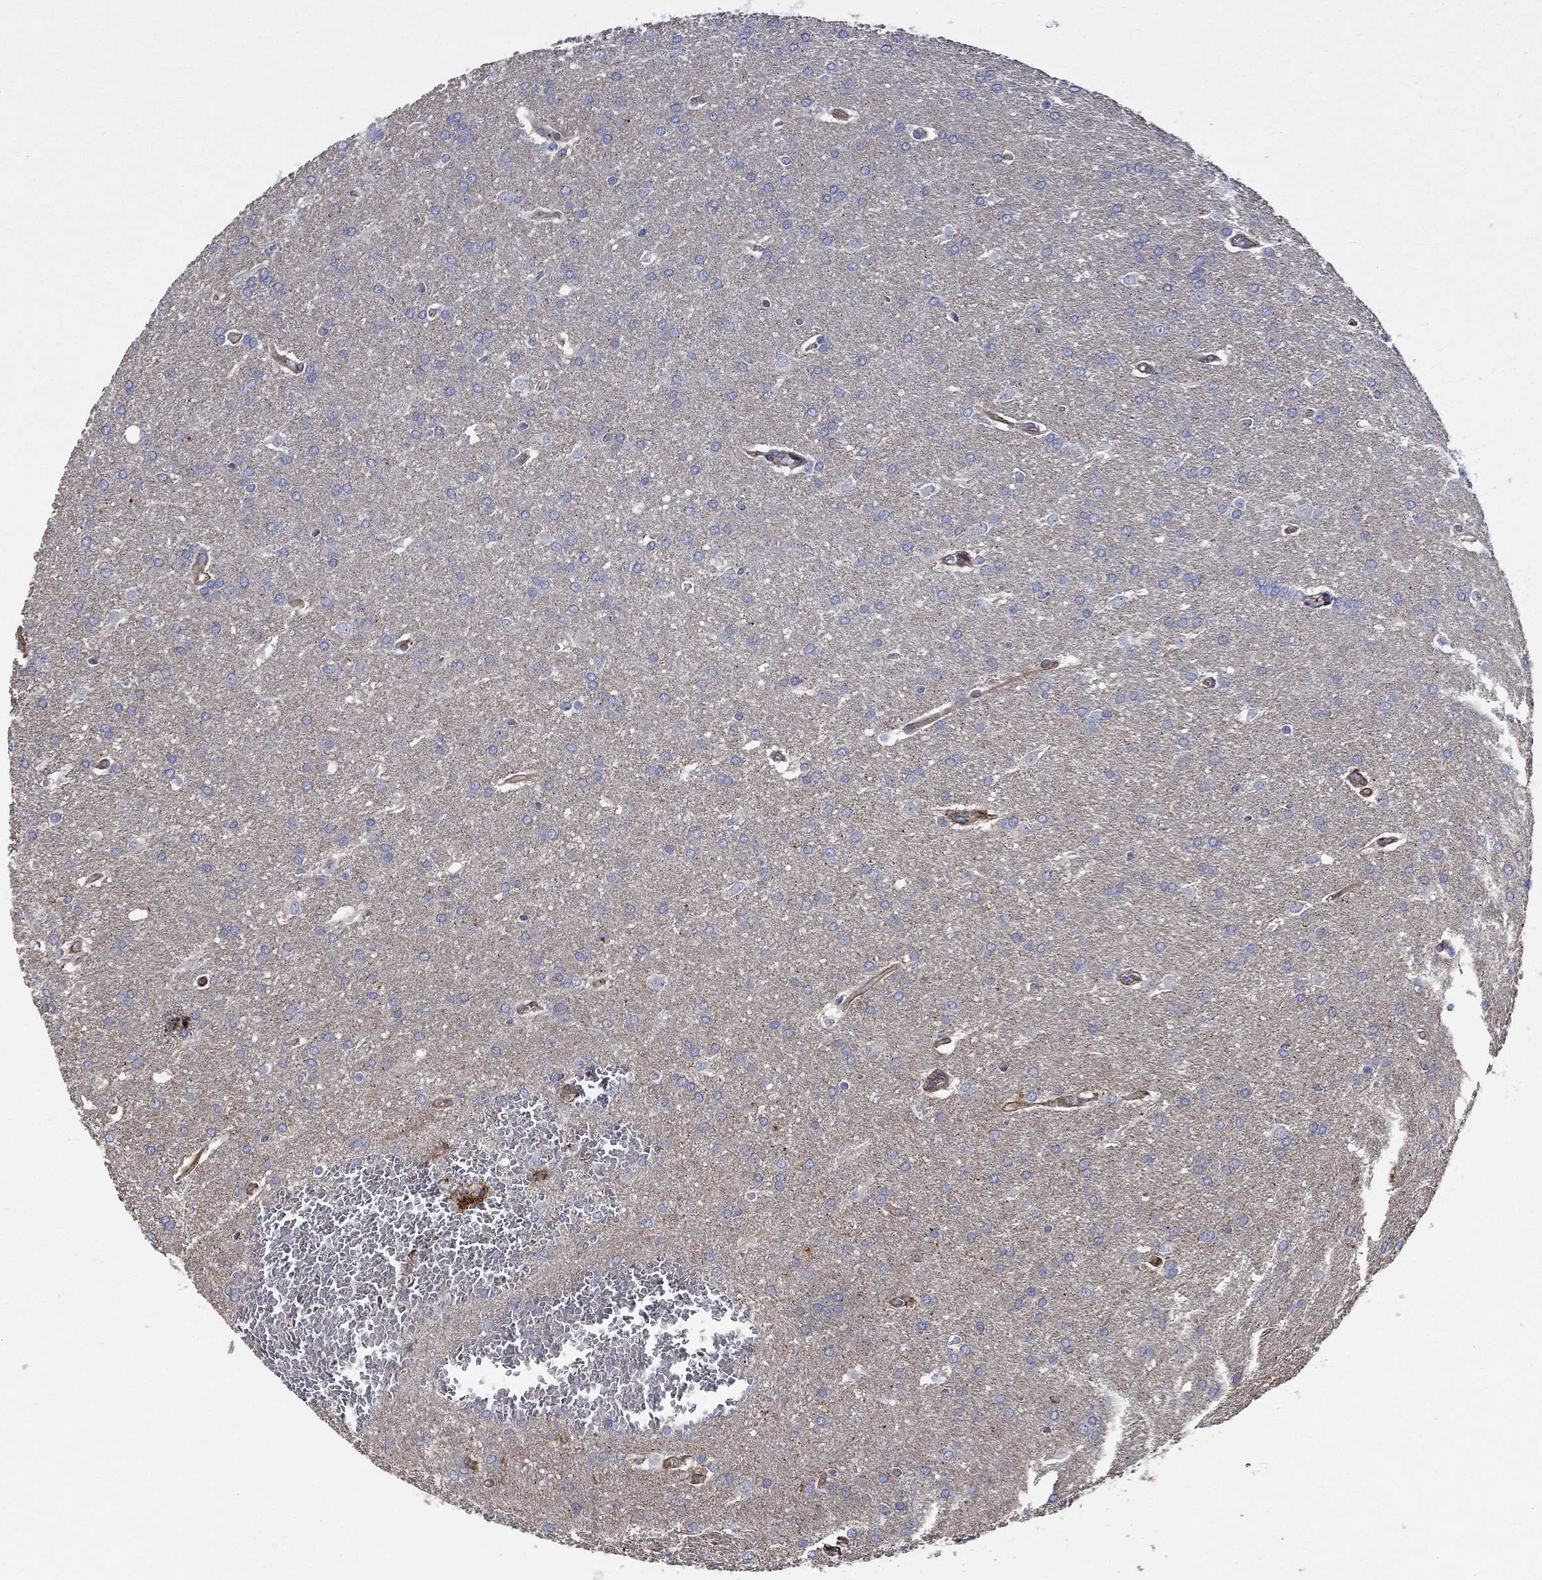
{"staining": {"intensity": "negative", "quantity": "none", "location": "none"}, "tissue": "glioma", "cell_type": "Tumor cells", "image_type": "cancer", "snomed": [{"axis": "morphology", "description": "Glioma, malignant, Low grade"}, {"axis": "topography", "description": "Brain"}], "caption": "Tumor cells show no significant staining in glioma. (DAB (3,3'-diaminobenzidine) IHC with hematoxylin counter stain).", "gene": "NPHP1", "patient": {"sex": "female", "age": 32}}